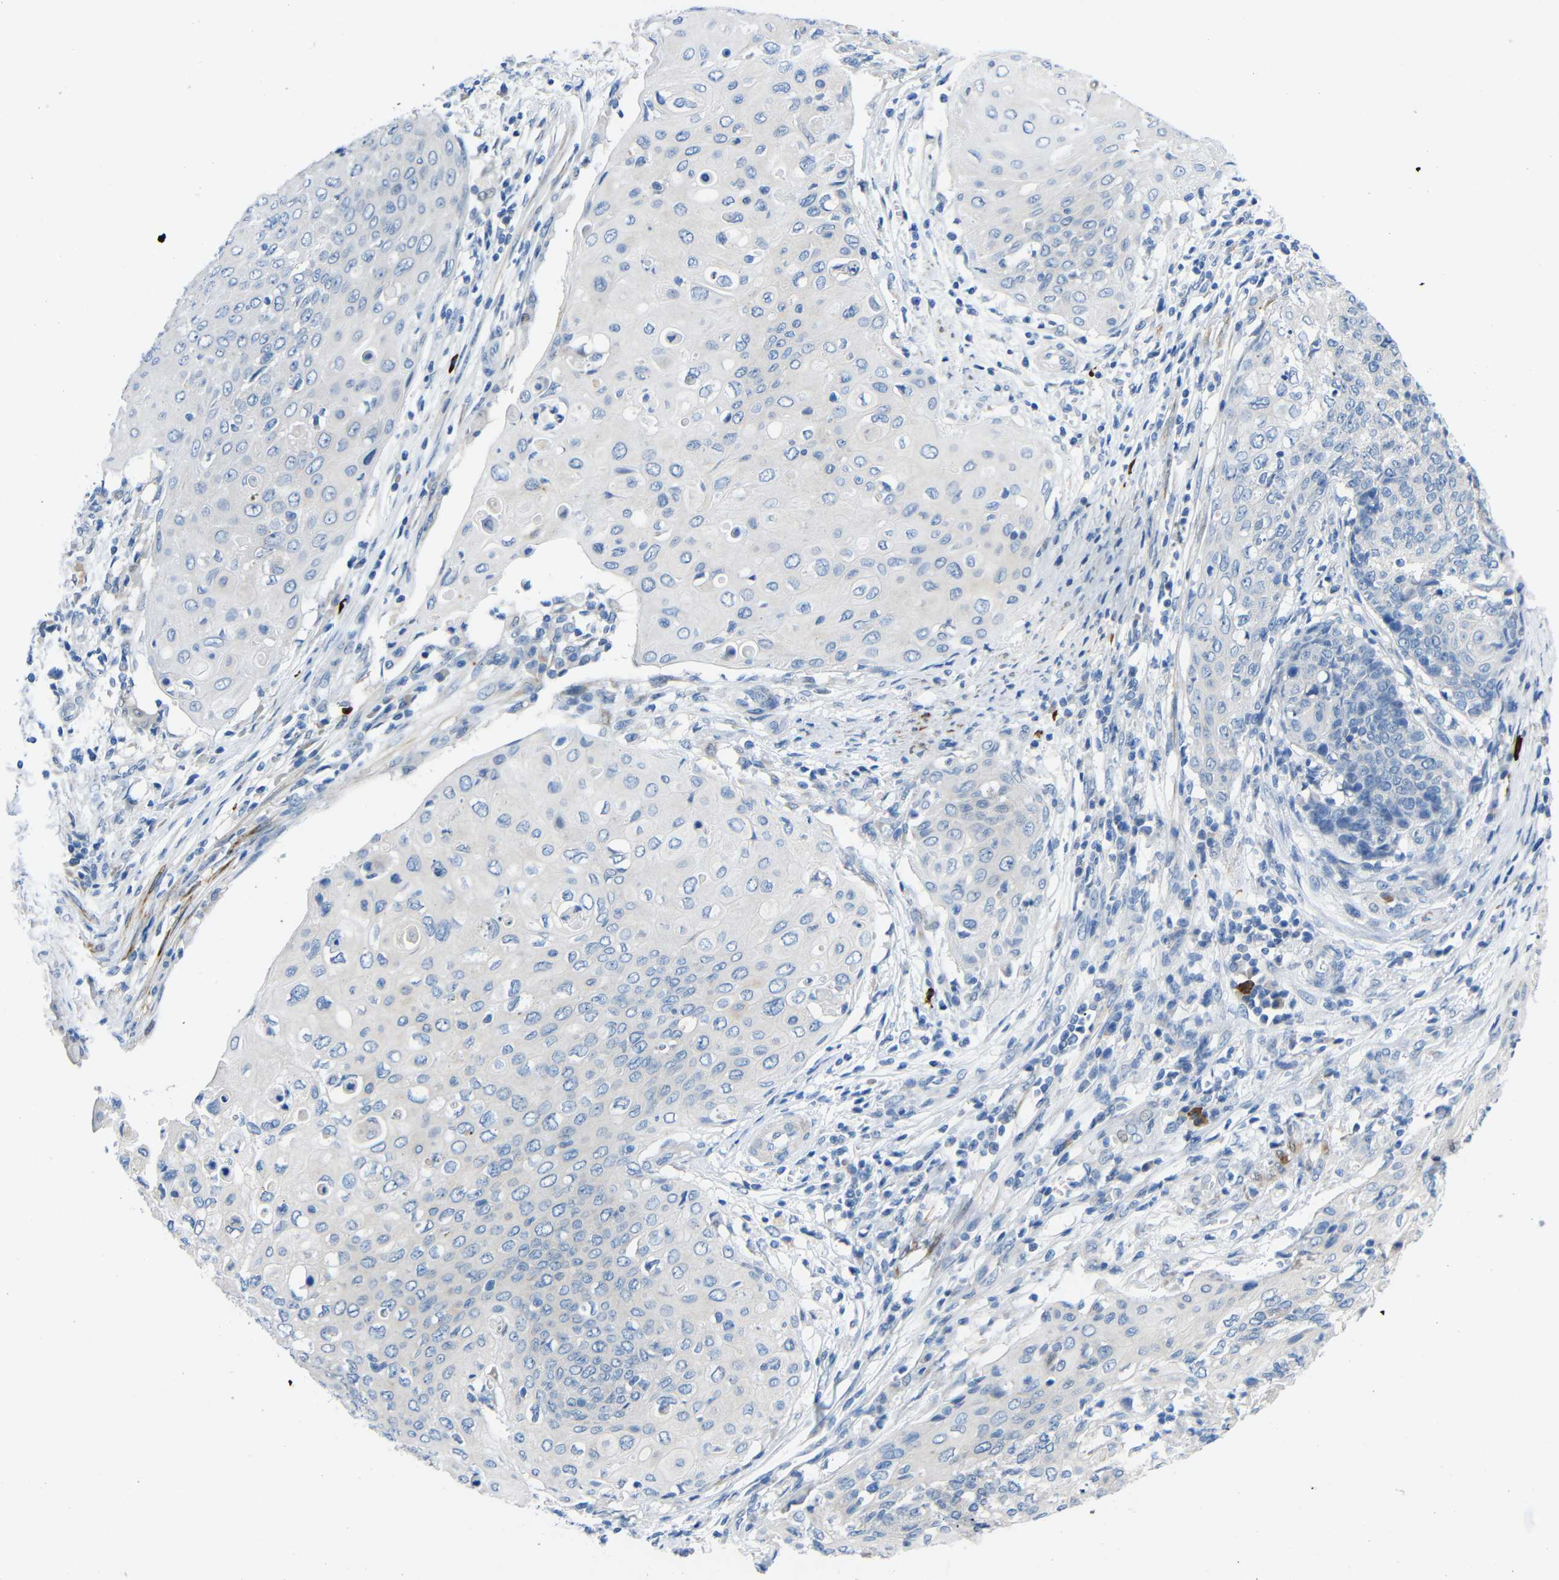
{"staining": {"intensity": "negative", "quantity": "none", "location": "none"}, "tissue": "cervical cancer", "cell_type": "Tumor cells", "image_type": "cancer", "snomed": [{"axis": "morphology", "description": "Squamous cell carcinoma, NOS"}, {"axis": "topography", "description": "Cervix"}], "caption": "A photomicrograph of human cervical cancer is negative for staining in tumor cells.", "gene": "NEGR1", "patient": {"sex": "female", "age": 39}}